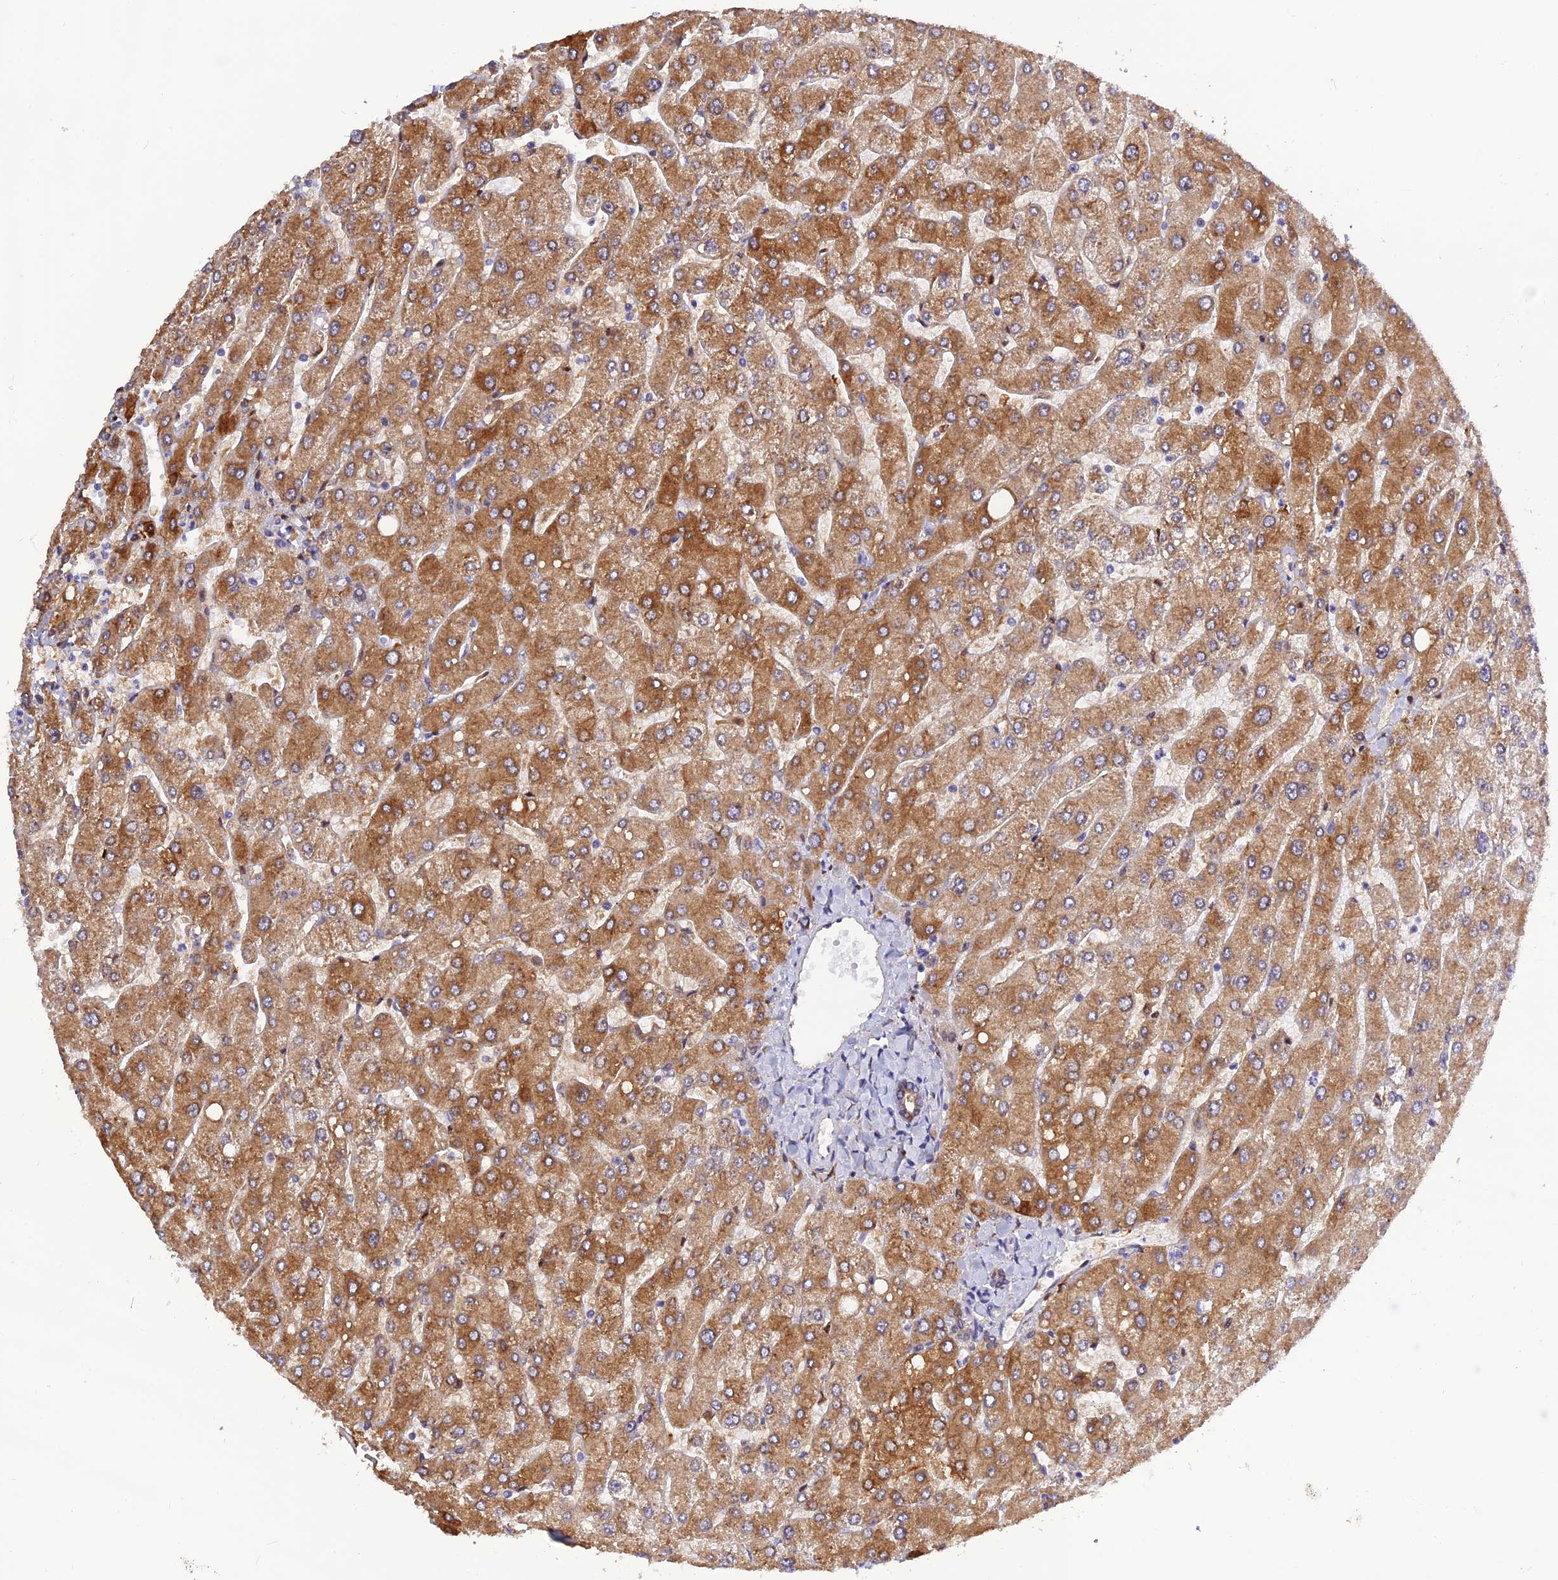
{"staining": {"intensity": "moderate", "quantity": ">75%", "location": "cytoplasmic/membranous"}, "tissue": "liver", "cell_type": "Cholangiocytes", "image_type": "normal", "snomed": [{"axis": "morphology", "description": "Normal tissue, NOS"}, {"axis": "topography", "description": "Liver"}], "caption": "Protein analysis of normal liver demonstrates moderate cytoplasmic/membranous staining in about >75% of cholangiocytes.", "gene": "MNS1", "patient": {"sex": "male", "age": 55}}